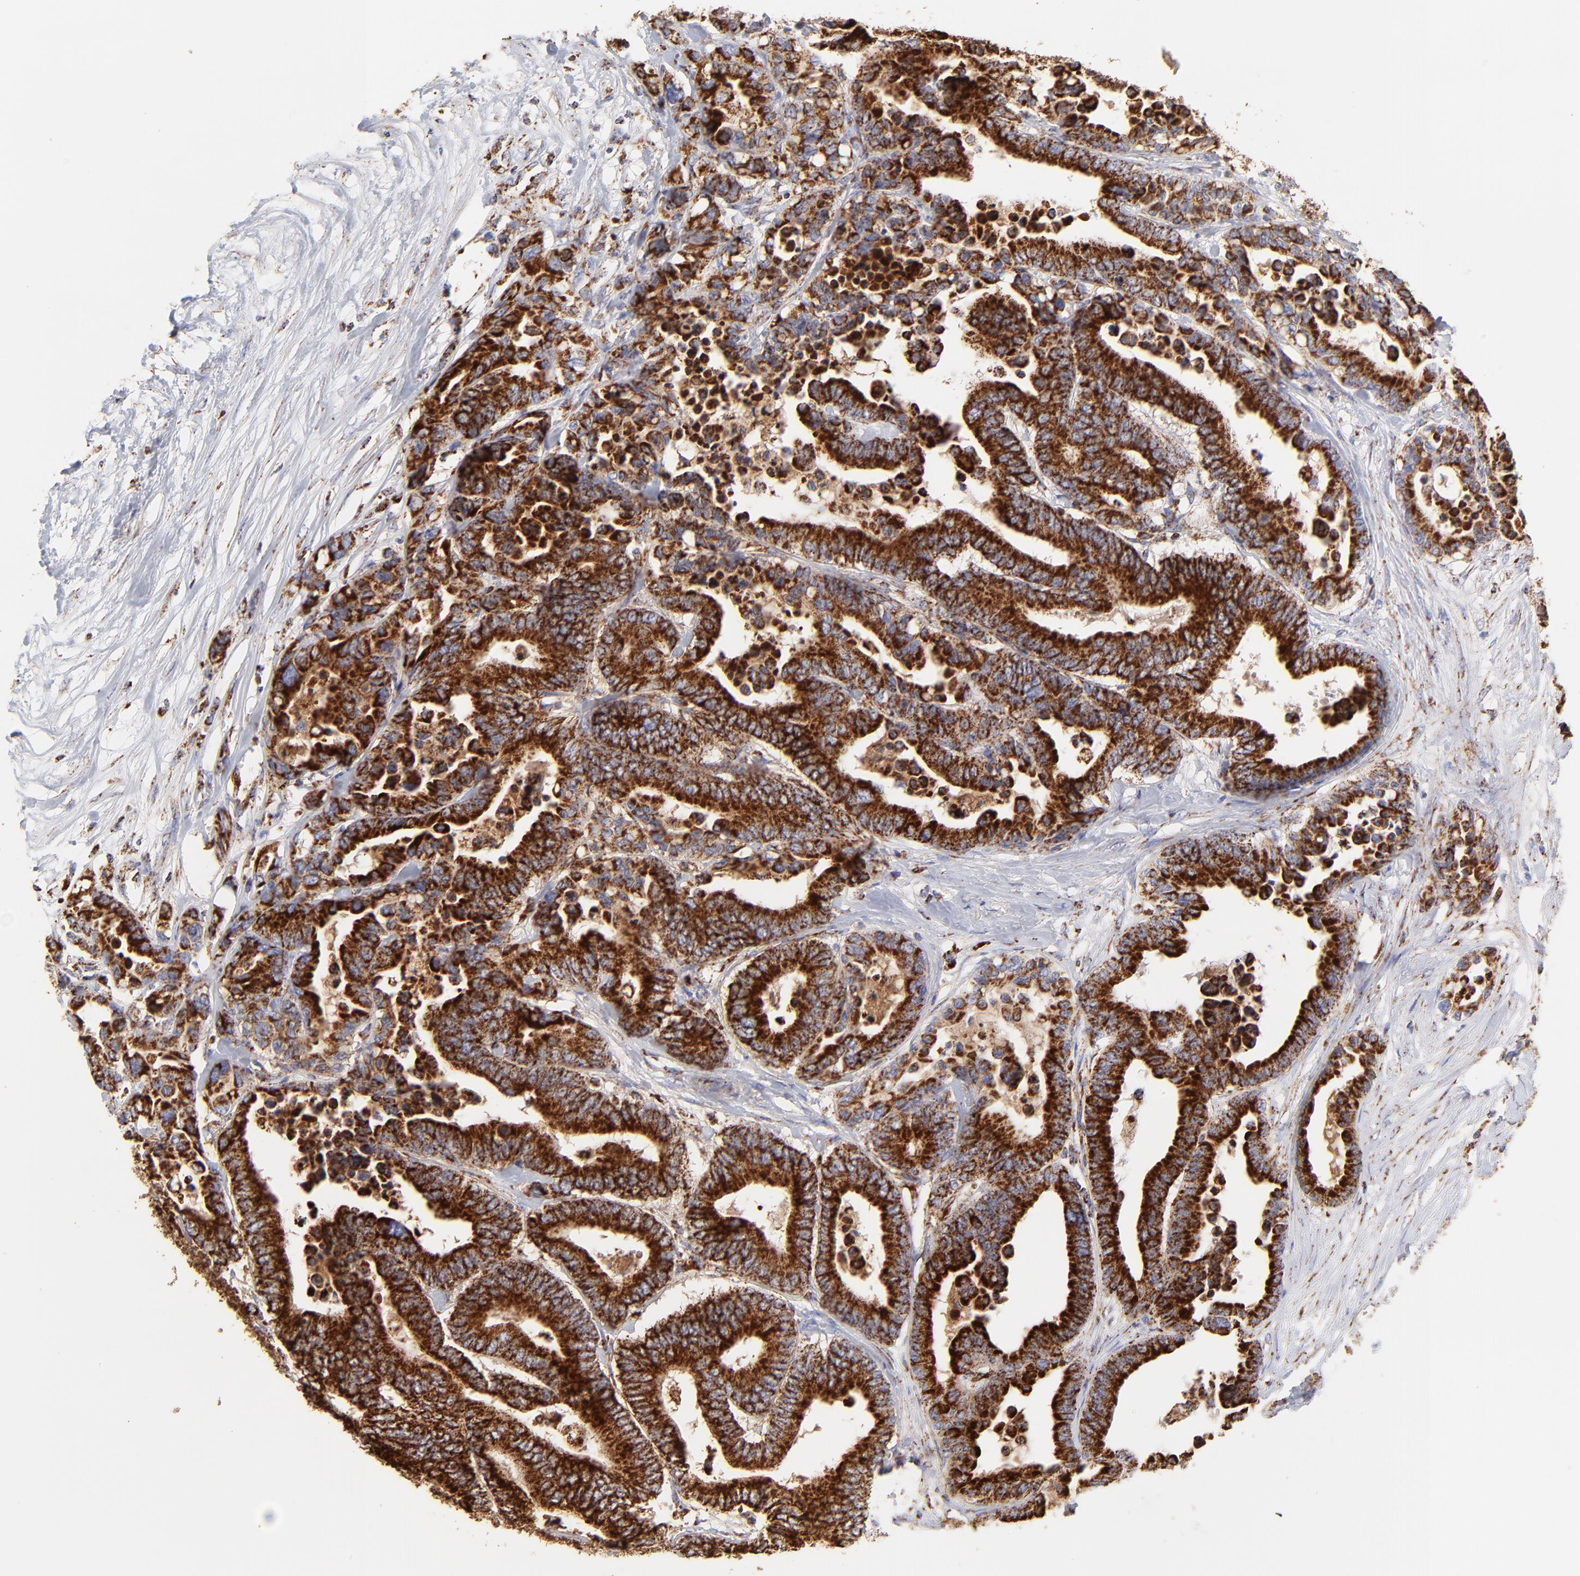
{"staining": {"intensity": "strong", "quantity": ">75%", "location": "cytoplasmic/membranous"}, "tissue": "colorectal cancer", "cell_type": "Tumor cells", "image_type": "cancer", "snomed": [{"axis": "morphology", "description": "Adenocarcinoma, NOS"}, {"axis": "topography", "description": "Colon"}], "caption": "Immunohistochemical staining of colorectal cancer (adenocarcinoma) shows high levels of strong cytoplasmic/membranous protein staining in about >75% of tumor cells.", "gene": "ECH1", "patient": {"sex": "male", "age": 82}}